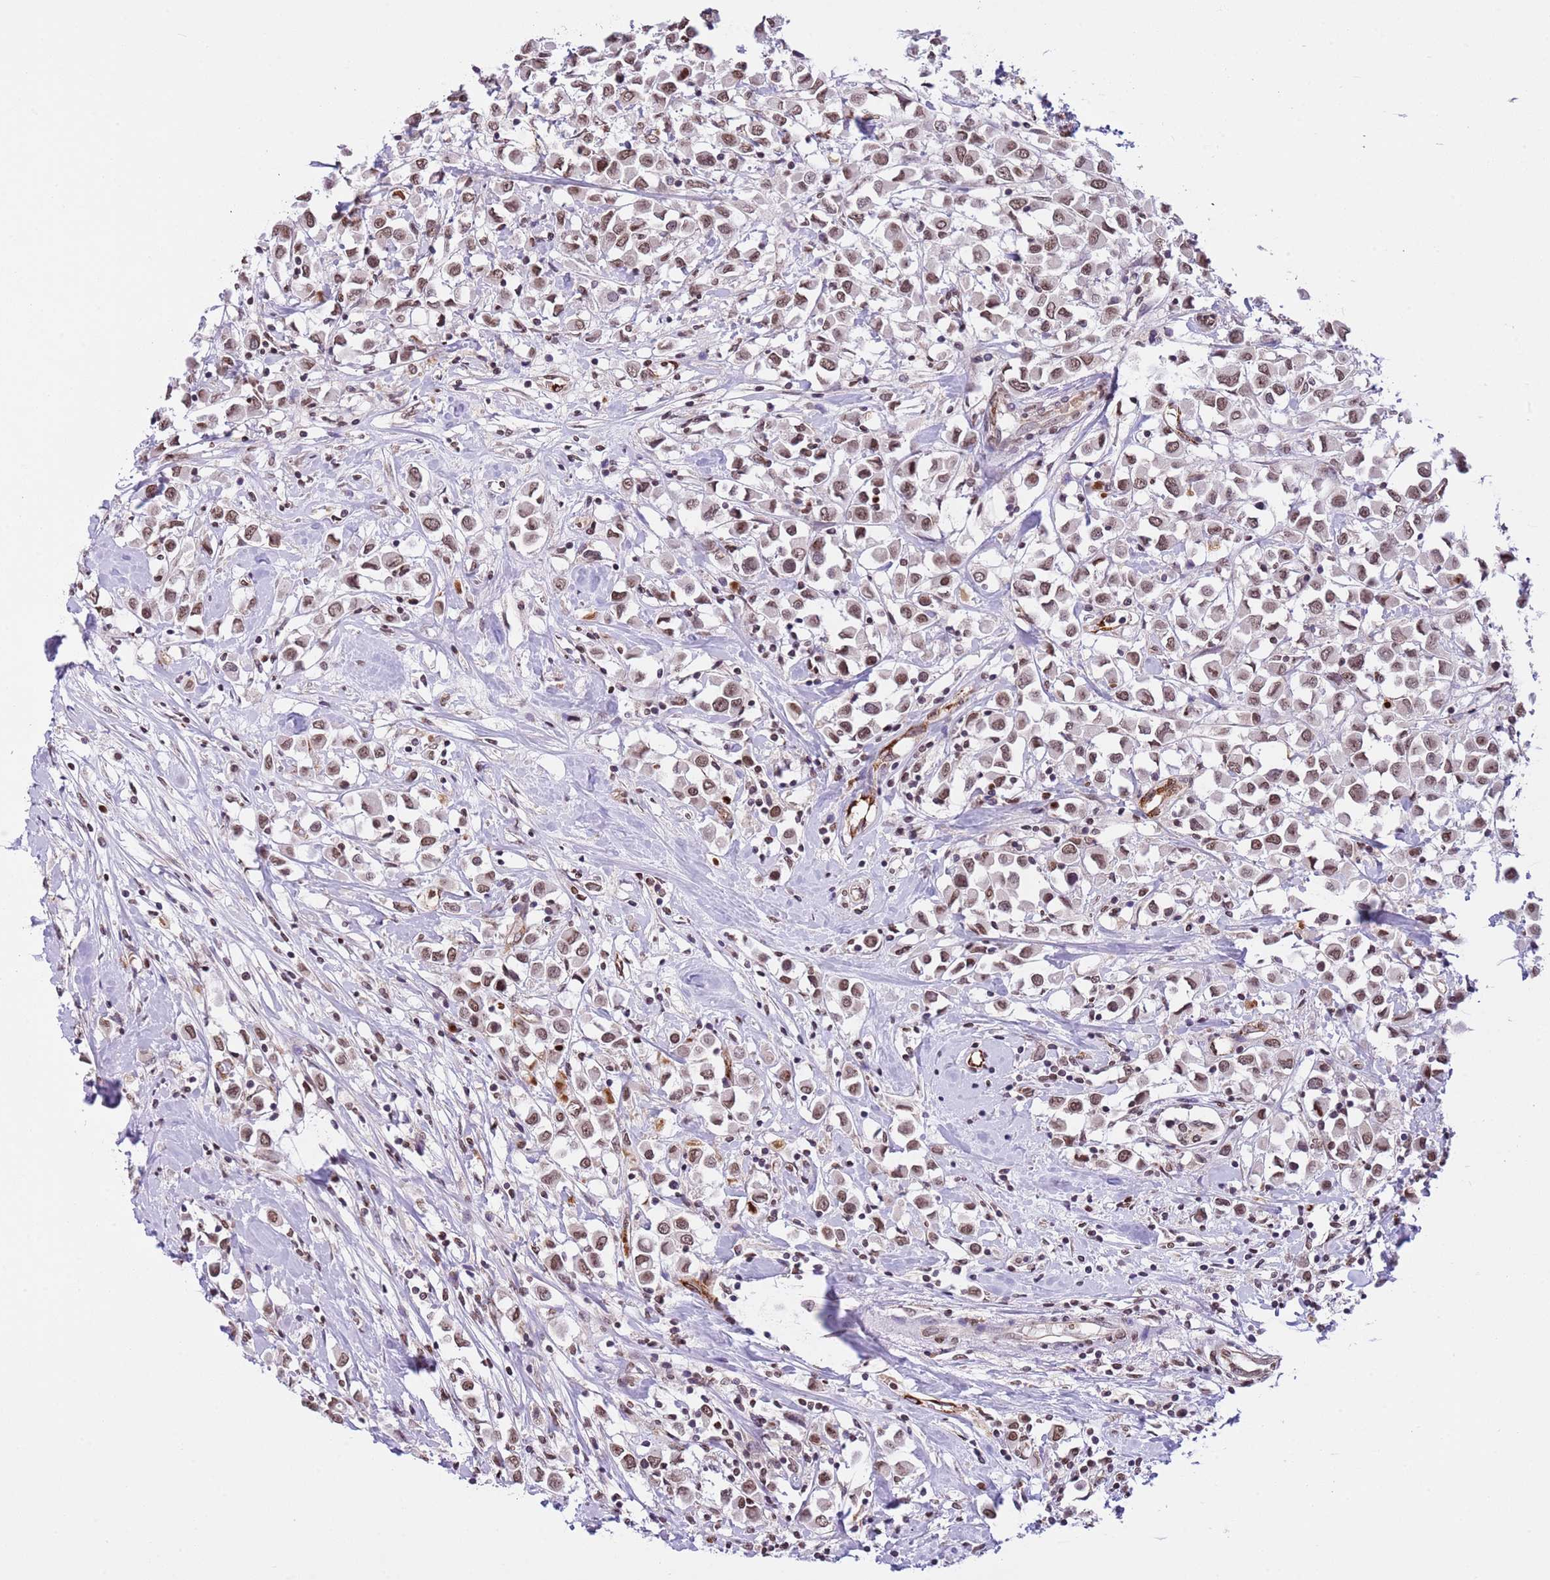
{"staining": {"intensity": "moderate", "quantity": ">75%", "location": "nuclear"}, "tissue": "breast cancer", "cell_type": "Tumor cells", "image_type": "cancer", "snomed": [{"axis": "morphology", "description": "Duct carcinoma"}, {"axis": "topography", "description": "Breast"}], "caption": "Immunohistochemical staining of breast infiltrating ductal carcinoma reveals moderate nuclear protein expression in about >75% of tumor cells. The staining is performed using DAB (3,3'-diaminobenzidine) brown chromogen to label protein expression. The nuclei are counter-stained blue using hematoxylin.", "gene": "NRIP1", "patient": {"sex": "female", "age": 61}}